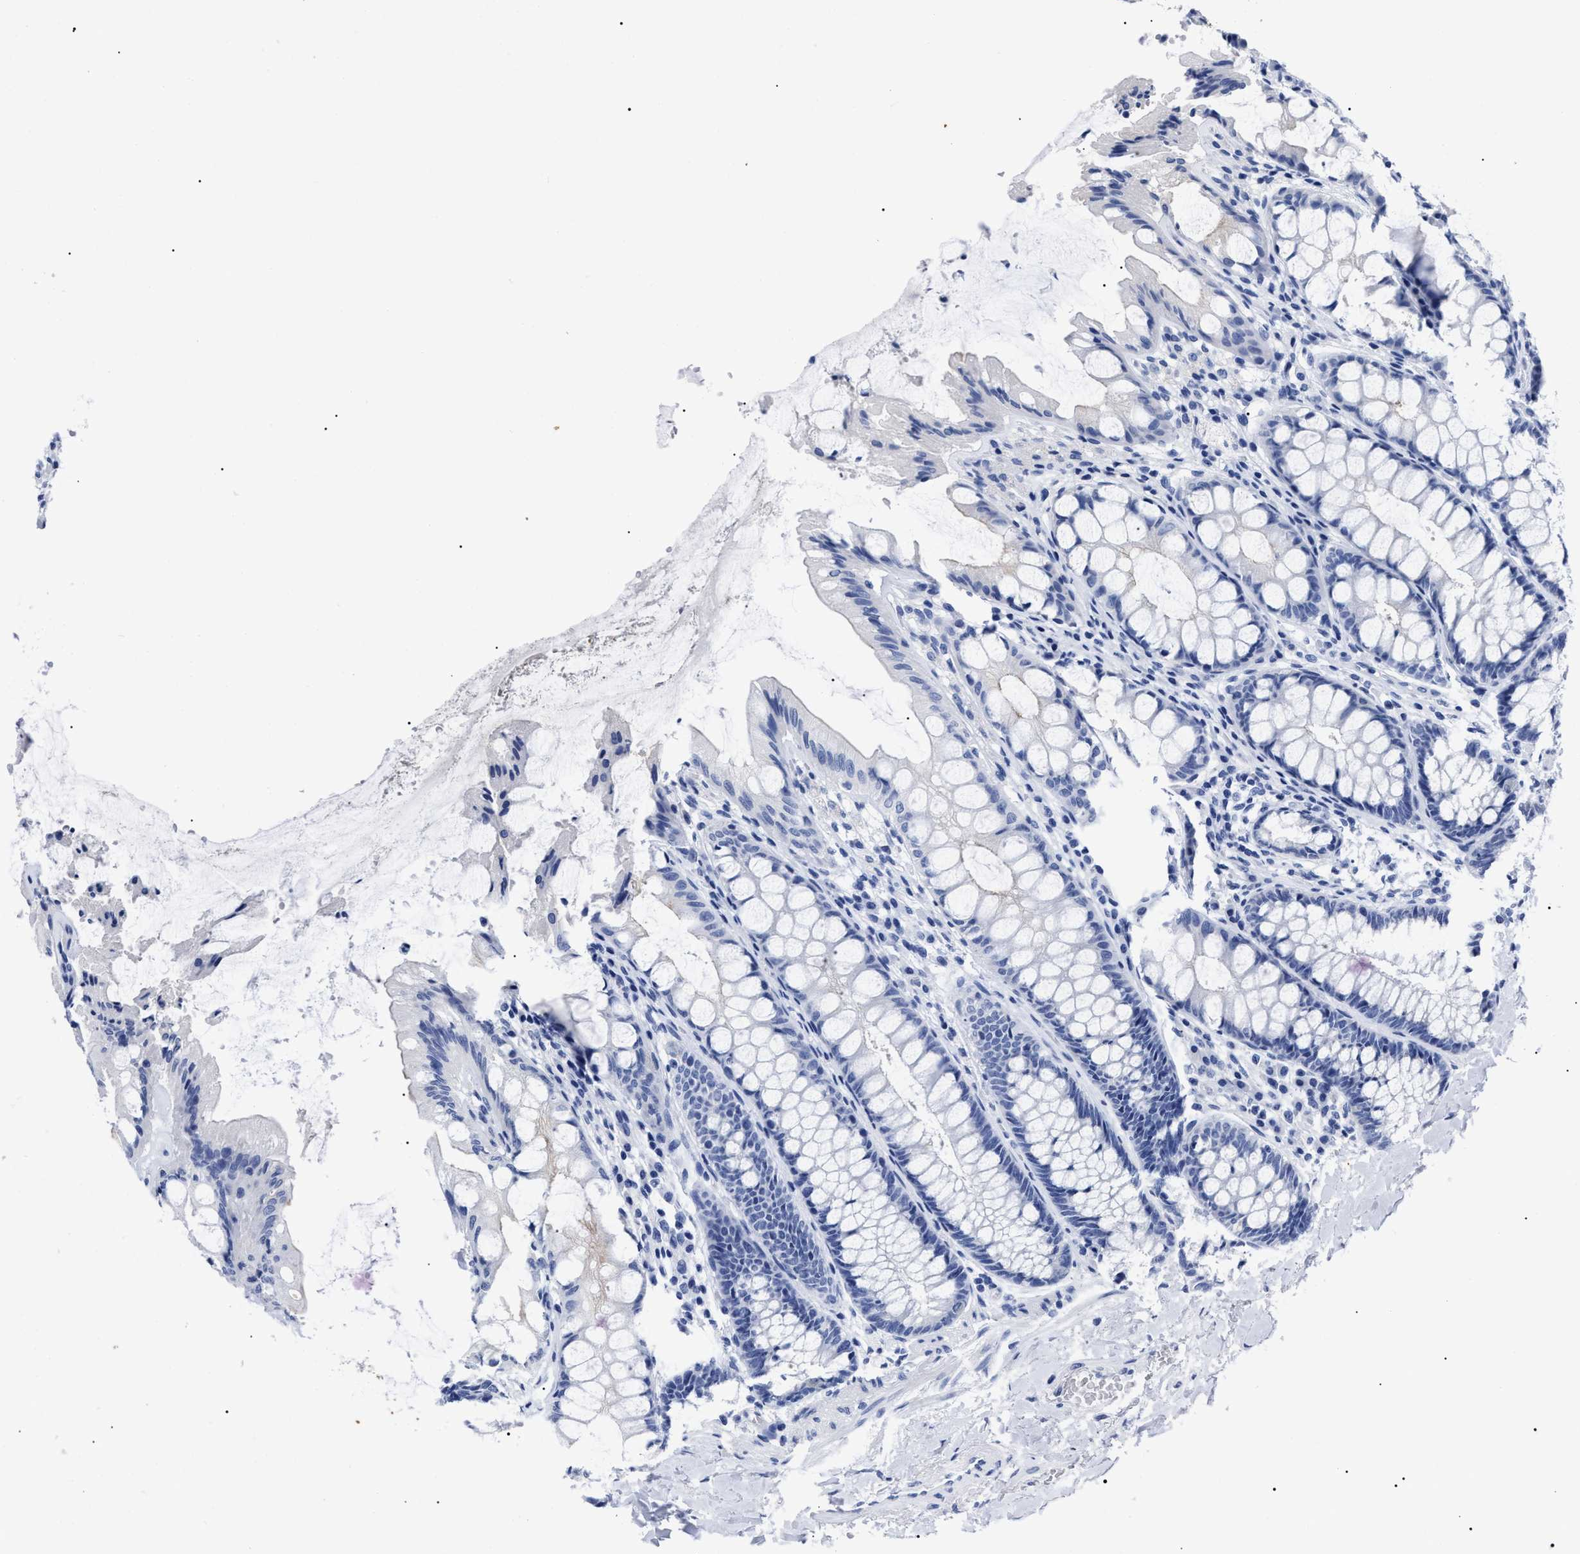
{"staining": {"intensity": "negative", "quantity": "none", "location": "none"}, "tissue": "colon", "cell_type": "Endothelial cells", "image_type": "normal", "snomed": [{"axis": "morphology", "description": "Normal tissue, NOS"}, {"axis": "topography", "description": "Colon"}], "caption": "Protein analysis of normal colon shows no significant staining in endothelial cells. (Immunohistochemistry (ihc), brightfield microscopy, high magnification).", "gene": "ALPG", "patient": {"sex": "male", "age": 47}}